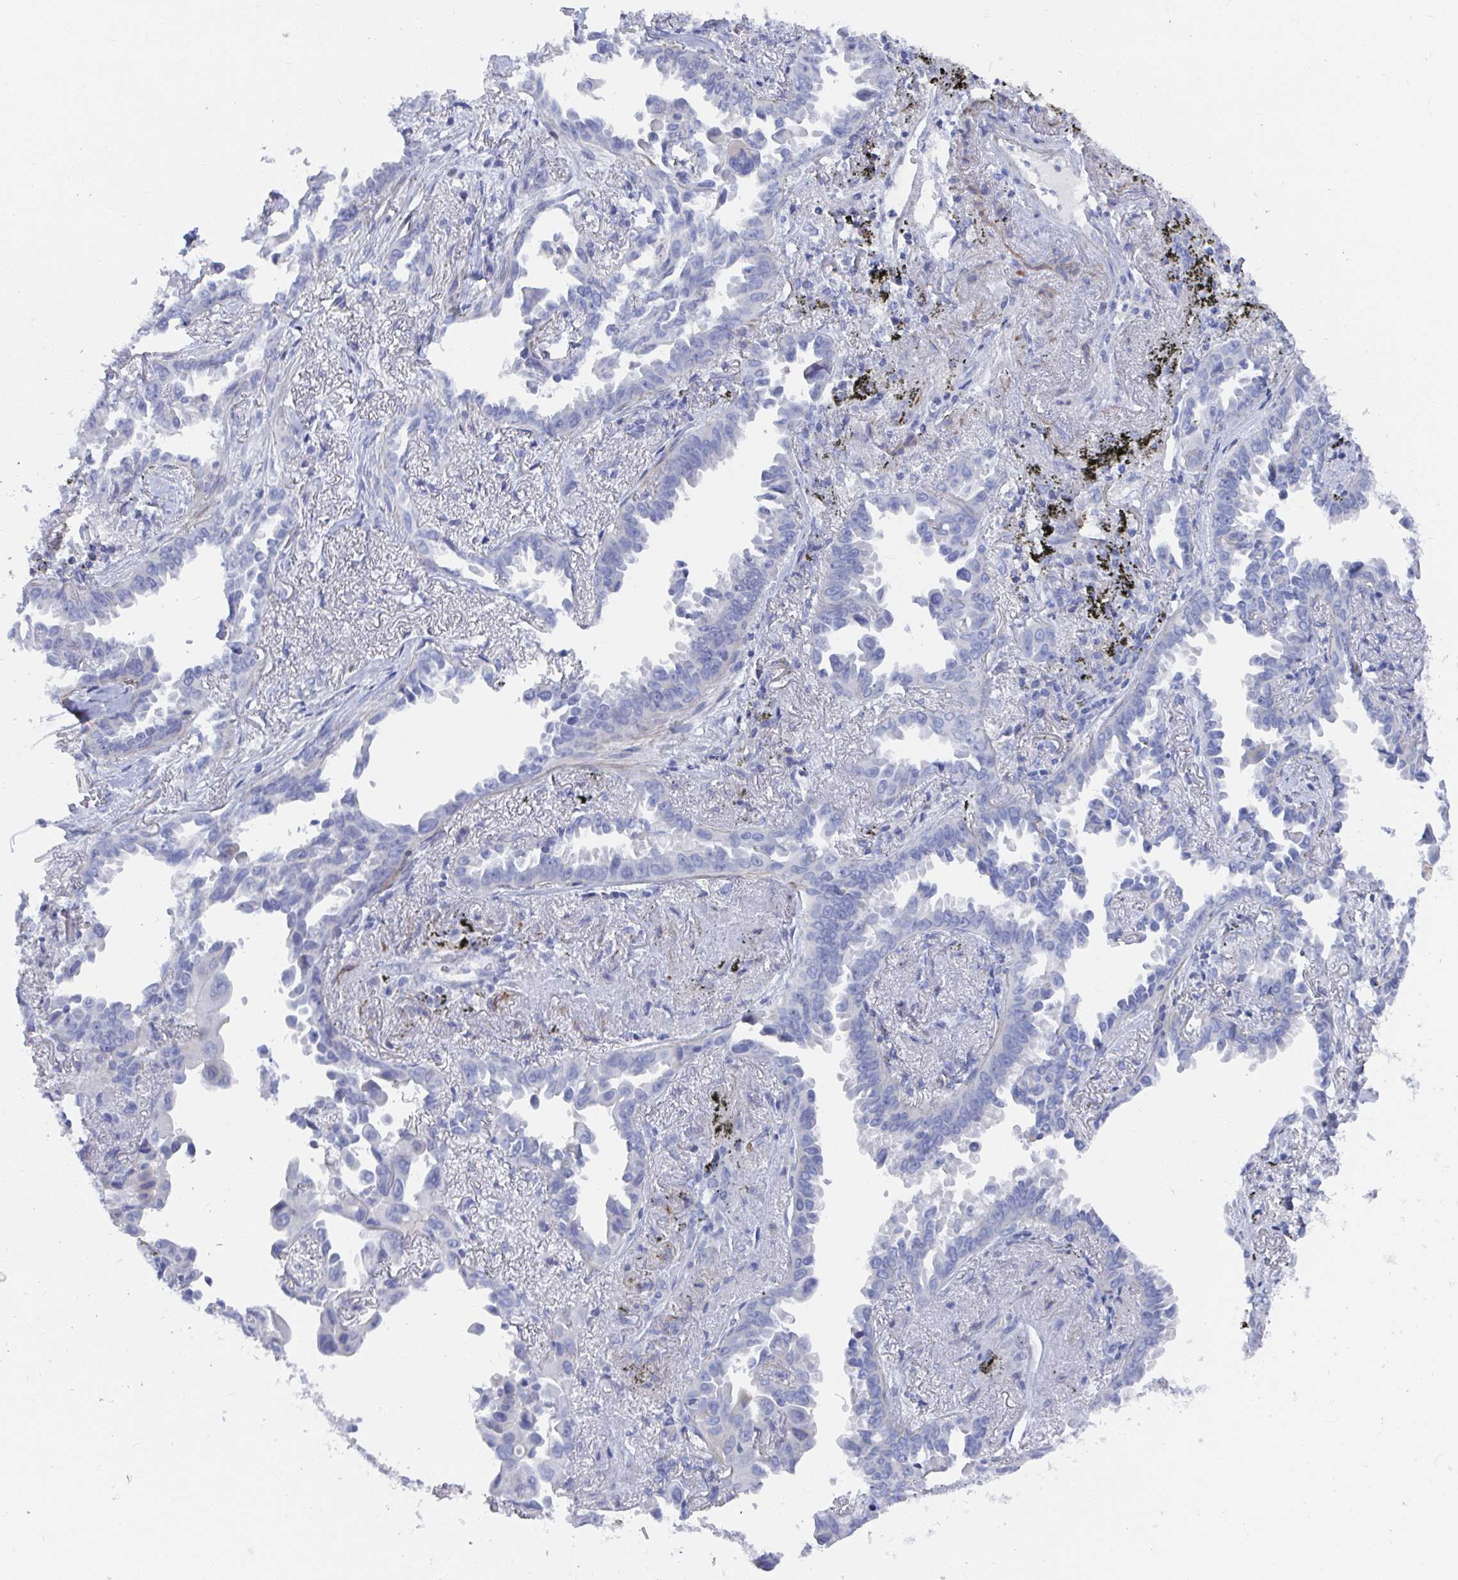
{"staining": {"intensity": "negative", "quantity": "none", "location": "none"}, "tissue": "lung cancer", "cell_type": "Tumor cells", "image_type": "cancer", "snomed": [{"axis": "morphology", "description": "Adenocarcinoma, NOS"}, {"axis": "topography", "description": "Lung"}], "caption": "Image shows no protein staining in tumor cells of lung adenocarcinoma tissue. The staining was performed using DAB (3,3'-diaminobenzidine) to visualize the protein expression in brown, while the nuclei were stained in blue with hematoxylin (Magnification: 20x).", "gene": "ZFP82", "patient": {"sex": "male", "age": 68}}